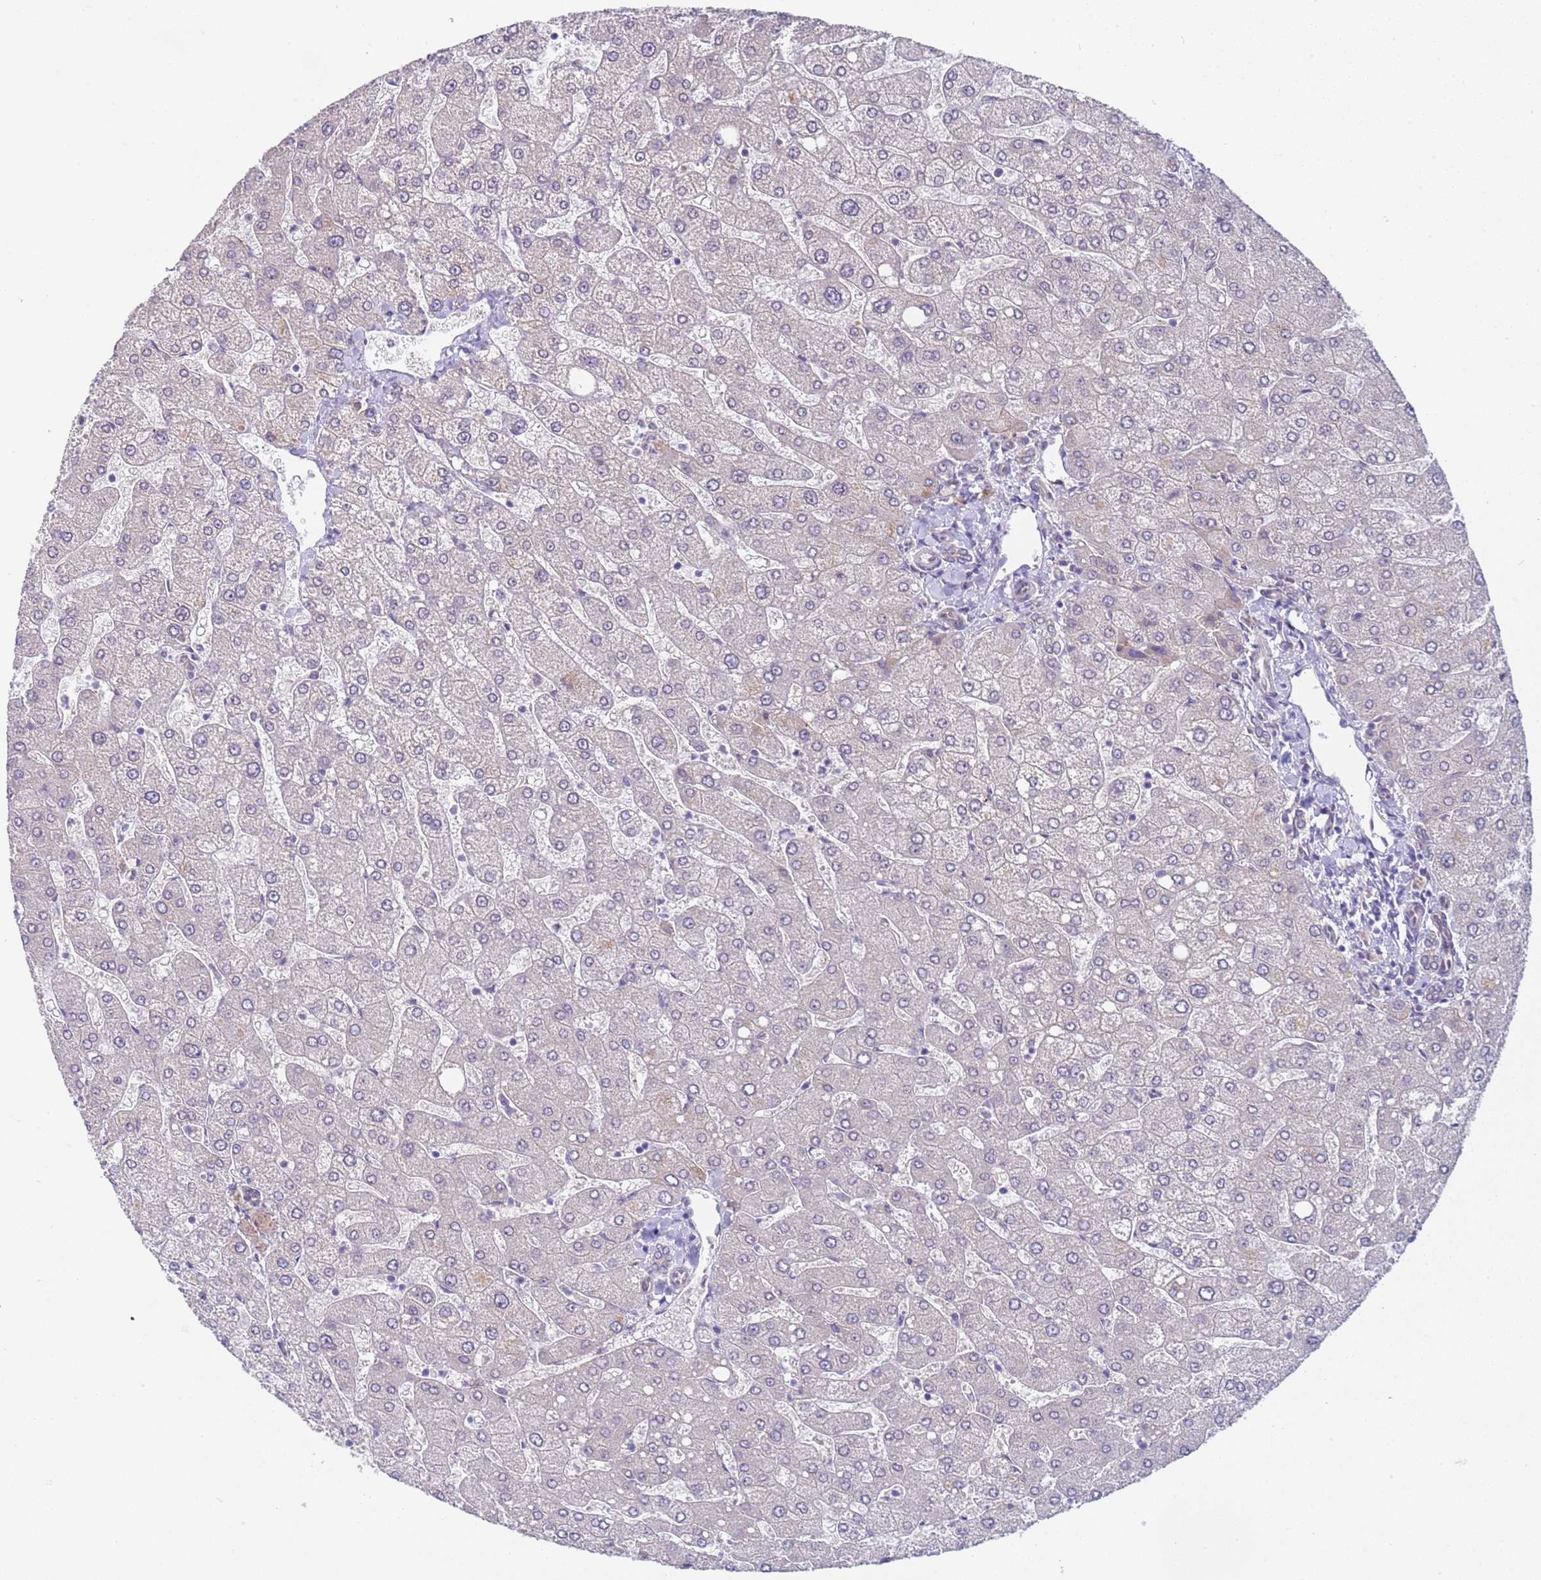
{"staining": {"intensity": "negative", "quantity": "none", "location": "none"}, "tissue": "liver", "cell_type": "Cholangiocytes", "image_type": "normal", "snomed": [{"axis": "morphology", "description": "Normal tissue, NOS"}, {"axis": "topography", "description": "Liver"}], "caption": "Human liver stained for a protein using IHC demonstrates no positivity in cholangiocytes.", "gene": "TRMT10A", "patient": {"sex": "male", "age": 55}}